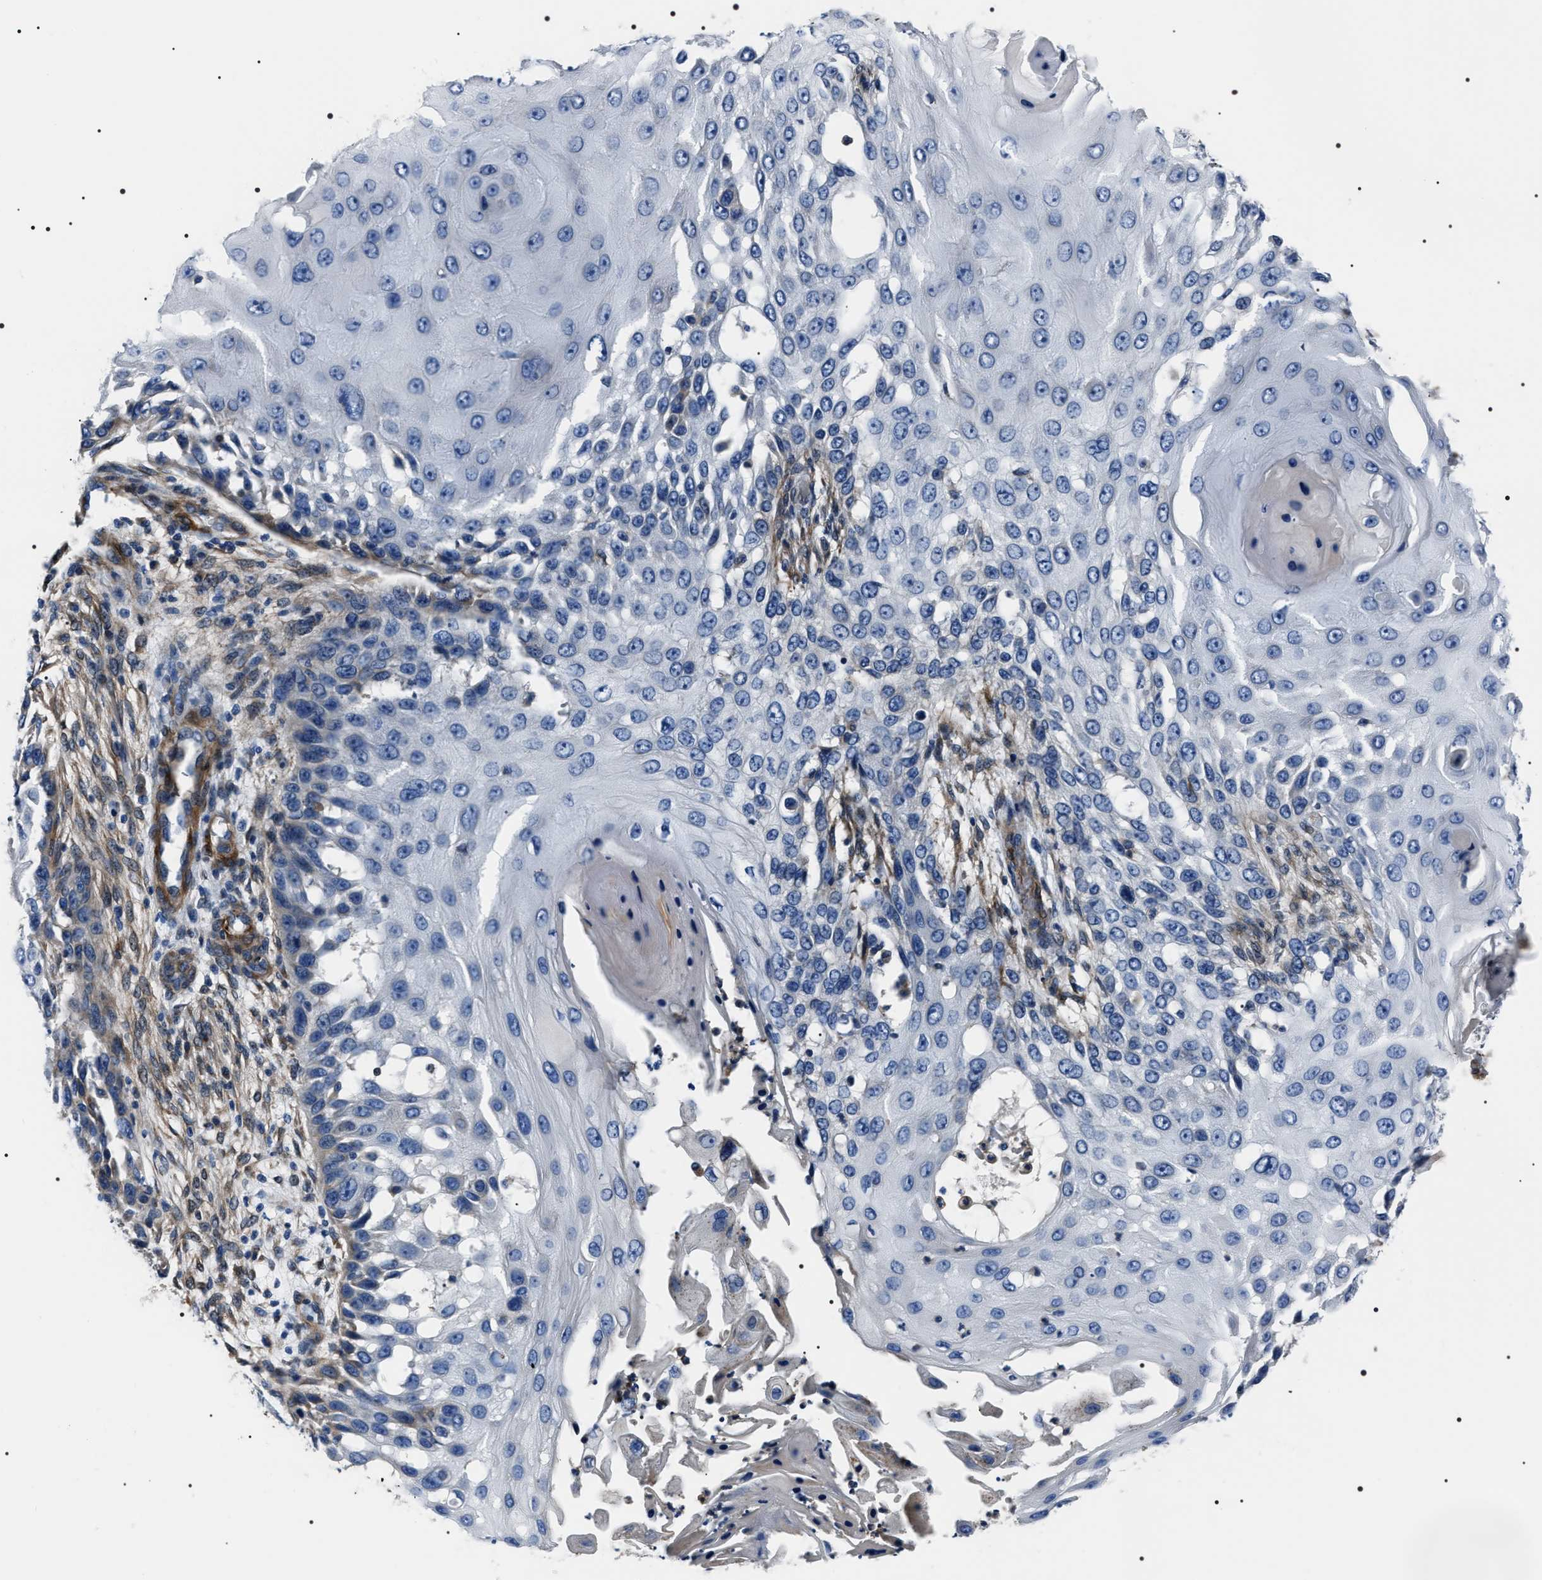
{"staining": {"intensity": "negative", "quantity": "none", "location": "none"}, "tissue": "skin cancer", "cell_type": "Tumor cells", "image_type": "cancer", "snomed": [{"axis": "morphology", "description": "Squamous cell carcinoma, NOS"}, {"axis": "topography", "description": "Skin"}], "caption": "Skin cancer (squamous cell carcinoma) stained for a protein using immunohistochemistry (IHC) reveals no staining tumor cells.", "gene": "BAG2", "patient": {"sex": "female", "age": 44}}